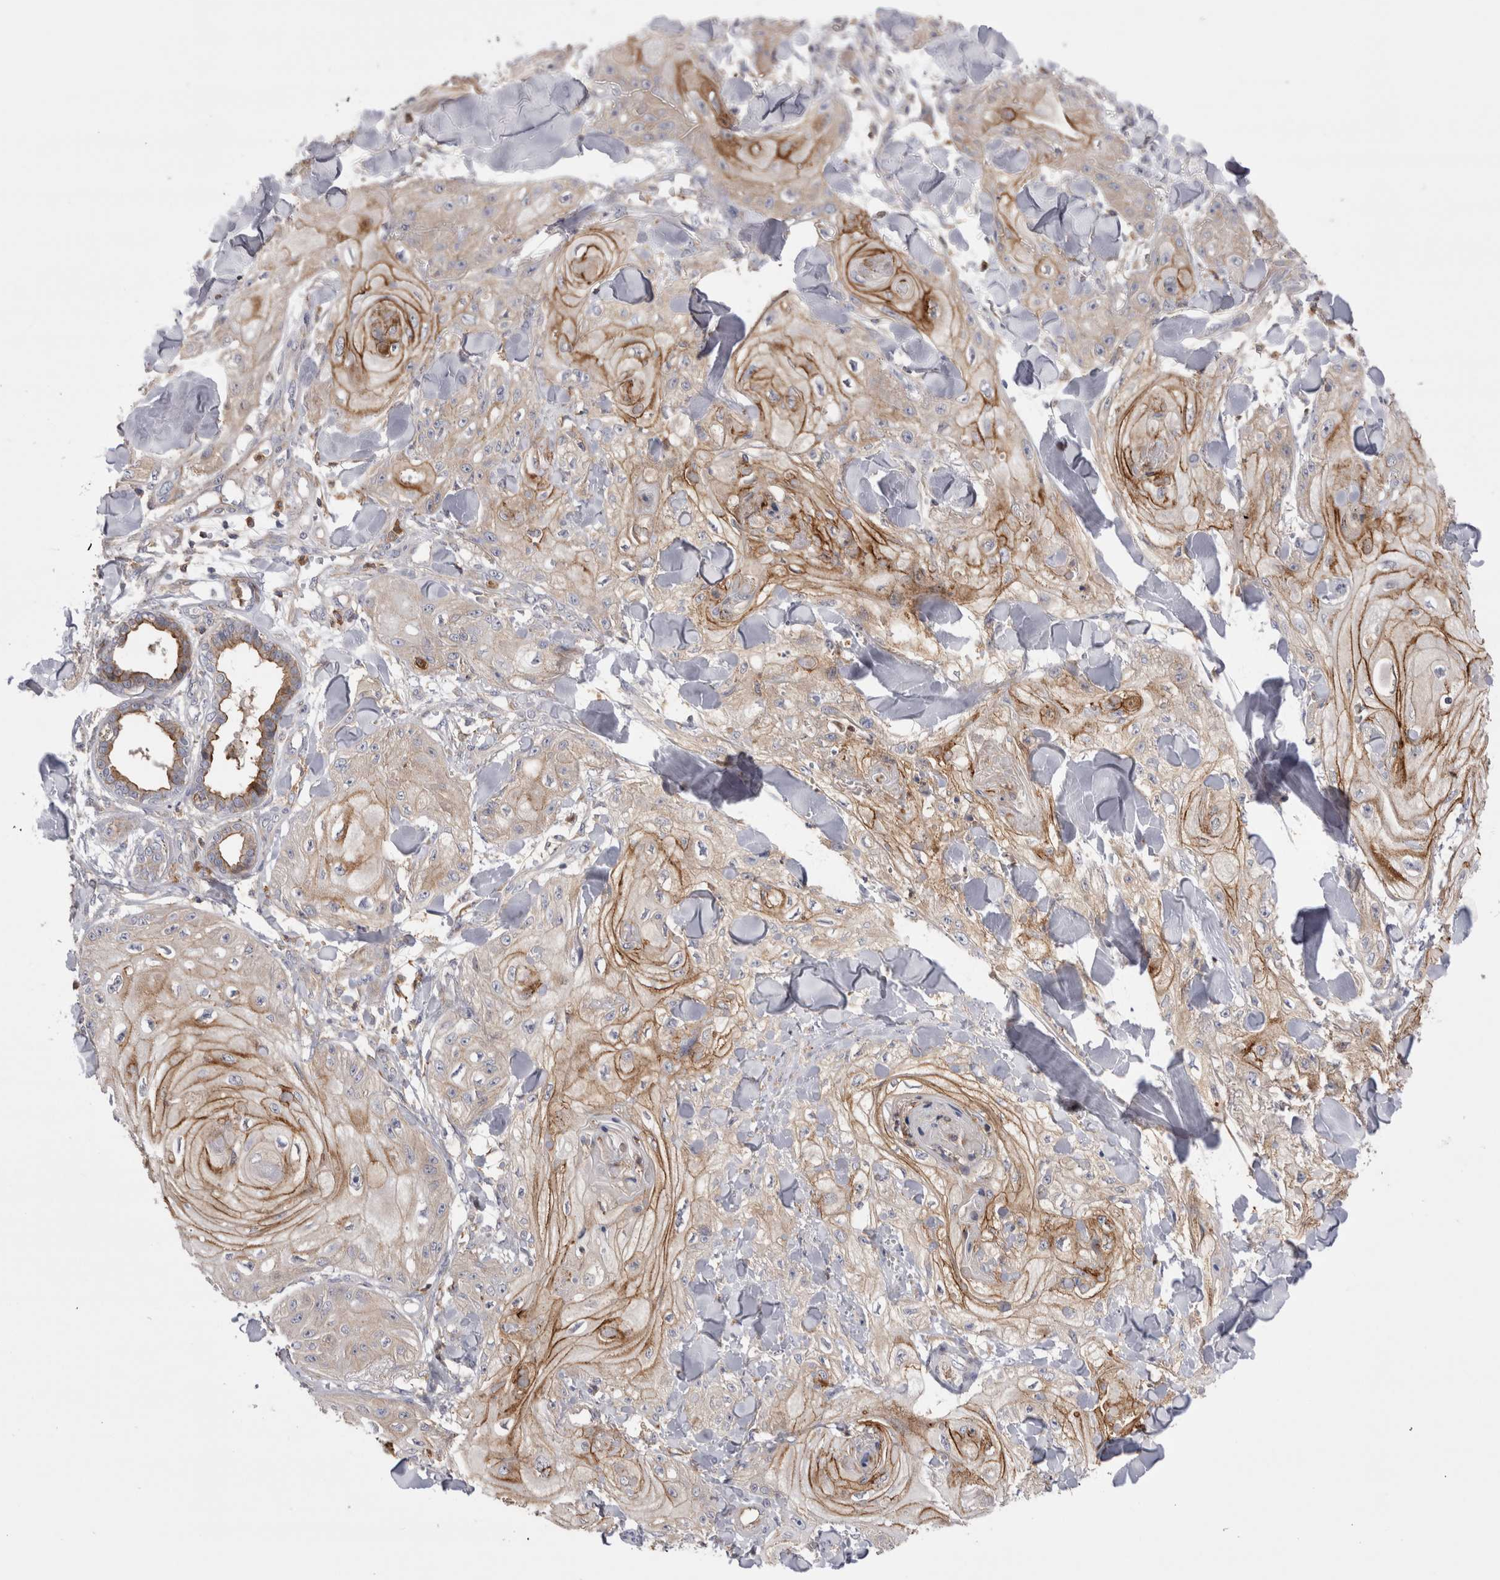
{"staining": {"intensity": "moderate", "quantity": "25%-75%", "location": "cytoplasmic/membranous"}, "tissue": "skin cancer", "cell_type": "Tumor cells", "image_type": "cancer", "snomed": [{"axis": "morphology", "description": "Squamous cell carcinoma, NOS"}, {"axis": "topography", "description": "Skin"}], "caption": "This photomicrograph reveals immunohistochemistry staining of human skin cancer (squamous cell carcinoma), with medium moderate cytoplasmic/membranous expression in about 25%-75% of tumor cells.", "gene": "RAB11FIP1", "patient": {"sex": "male", "age": 74}}